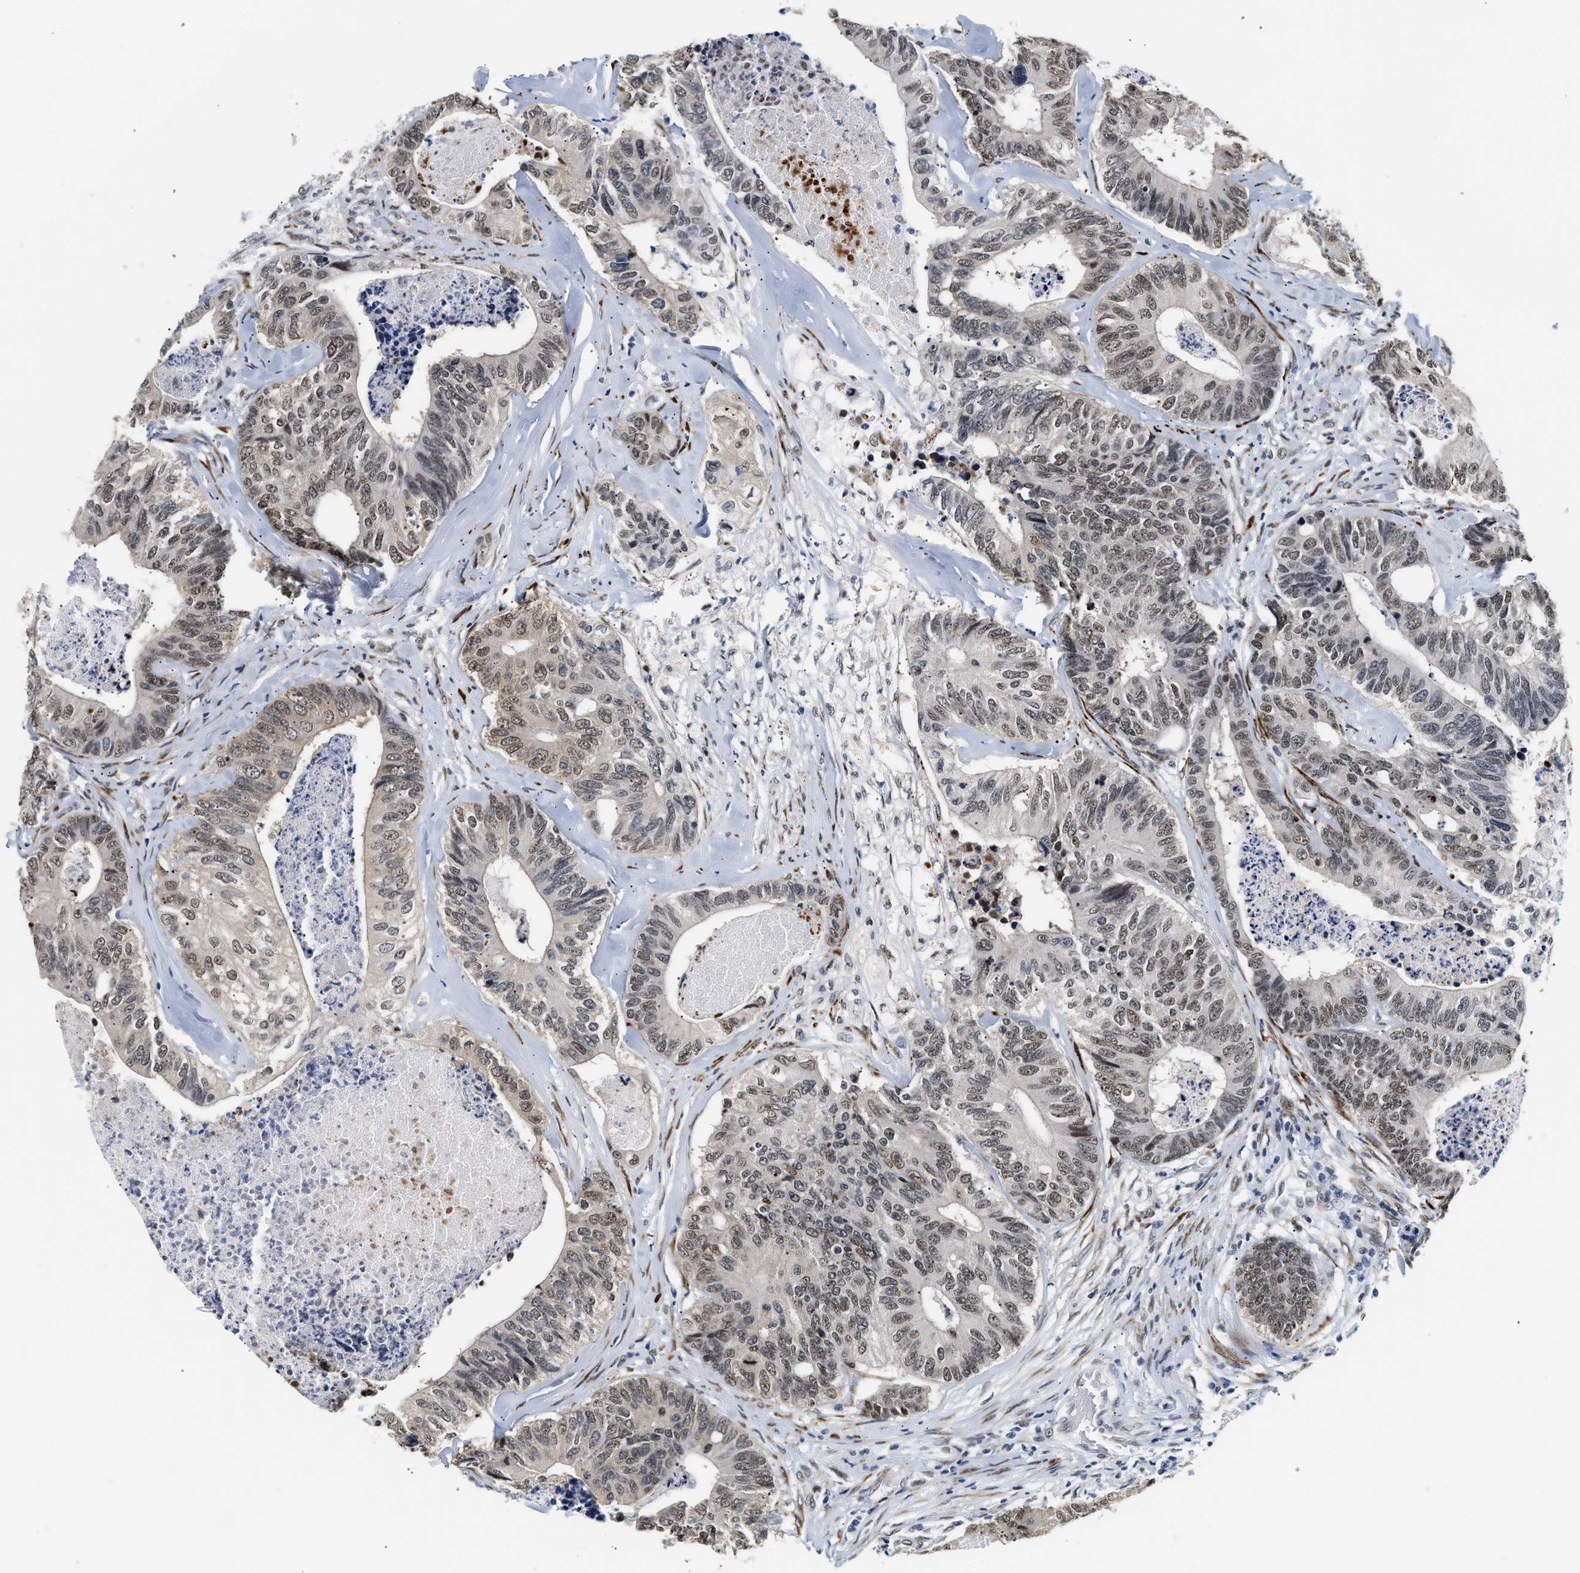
{"staining": {"intensity": "weak", "quantity": ">75%", "location": "nuclear"}, "tissue": "colorectal cancer", "cell_type": "Tumor cells", "image_type": "cancer", "snomed": [{"axis": "morphology", "description": "Adenocarcinoma, NOS"}, {"axis": "topography", "description": "Colon"}], "caption": "Immunohistochemistry (DAB (3,3'-diaminobenzidine)) staining of colorectal adenocarcinoma reveals weak nuclear protein positivity in about >75% of tumor cells.", "gene": "THOC1", "patient": {"sex": "female", "age": 67}}